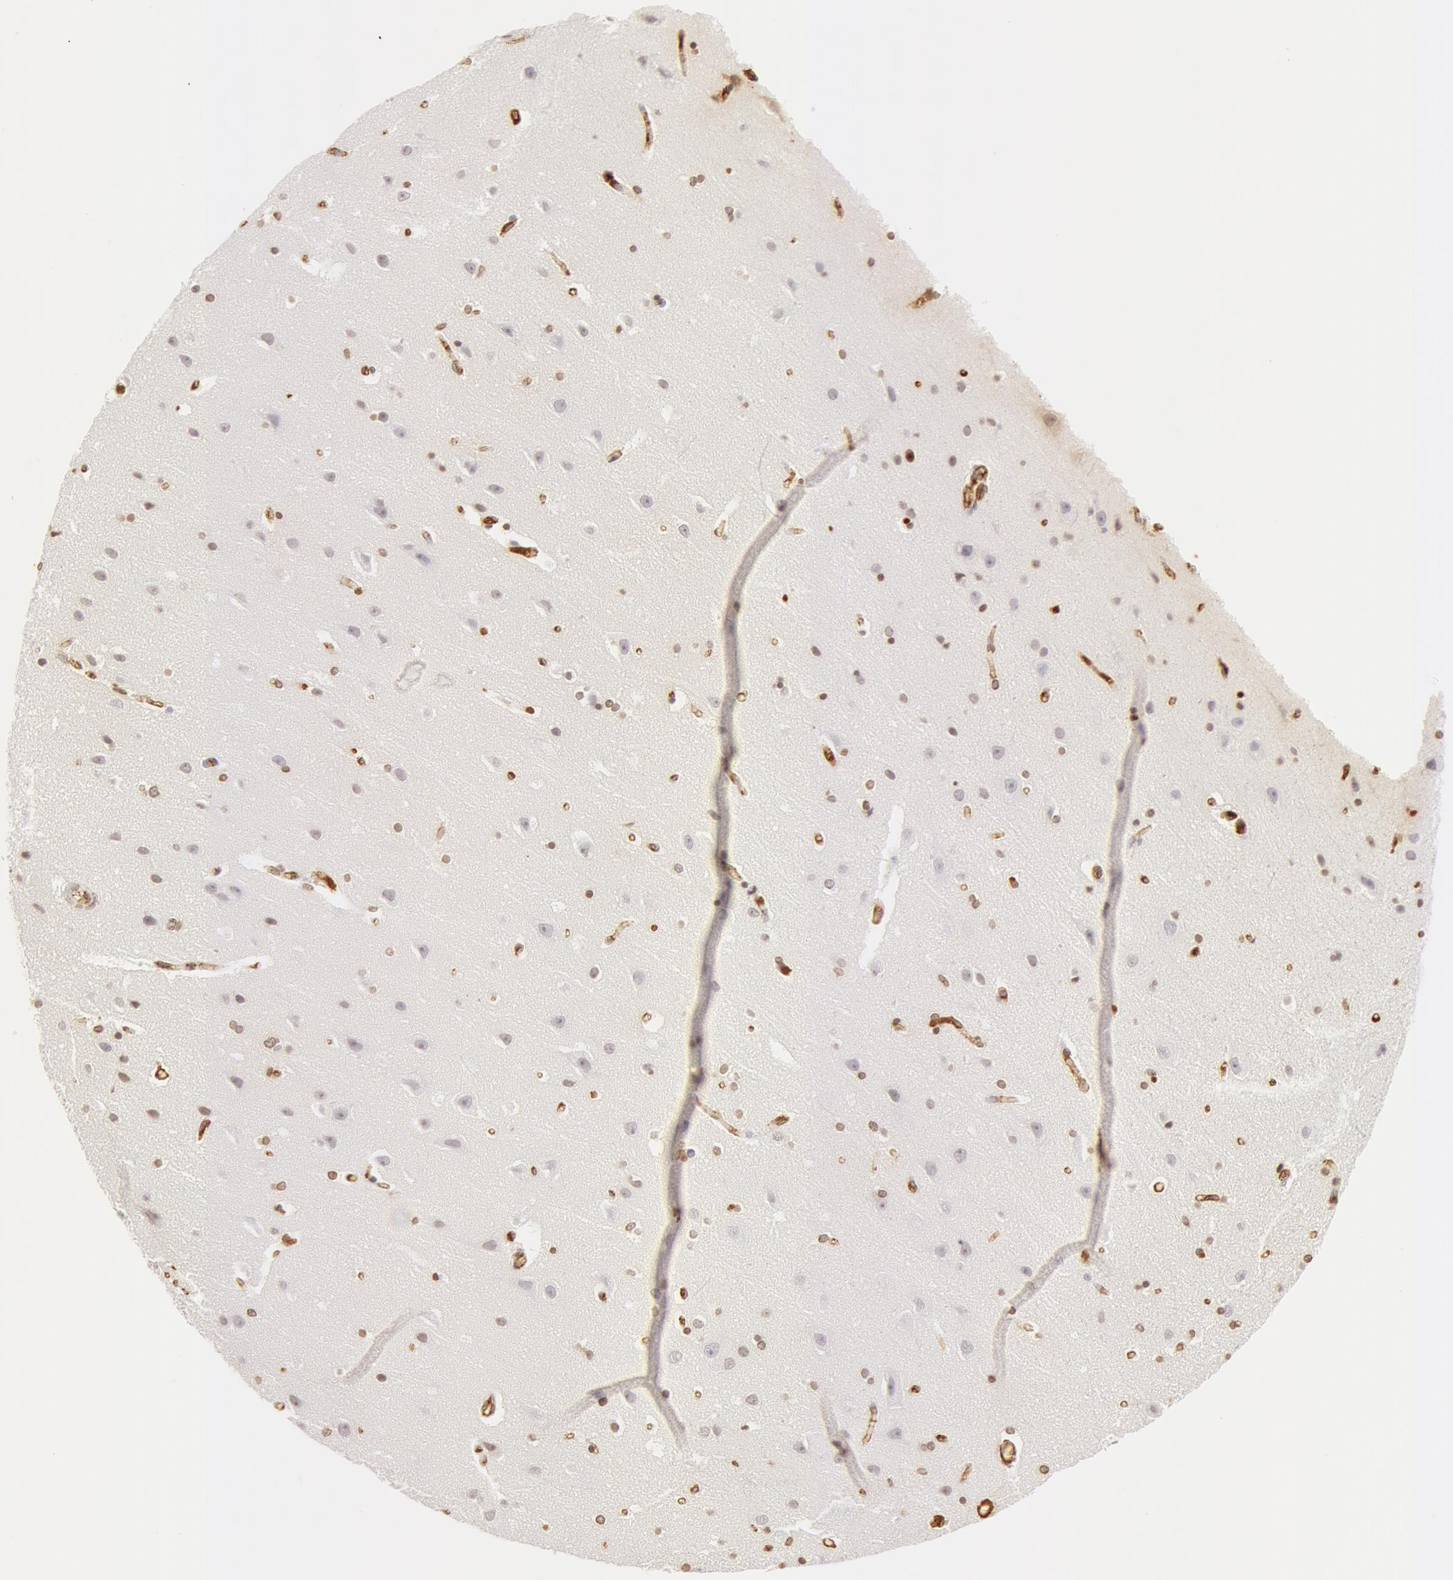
{"staining": {"intensity": "weak", "quantity": "<25%", "location": "nuclear"}, "tissue": "caudate", "cell_type": "Glial cells", "image_type": "normal", "snomed": [{"axis": "morphology", "description": "Normal tissue, NOS"}, {"axis": "topography", "description": "Lateral ventricle wall"}], "caption": "IHC of normal human caudate demonstrates no expression in glial cells.", "gene": "VWF", "patient": {"sex": "female", "age": 54}}